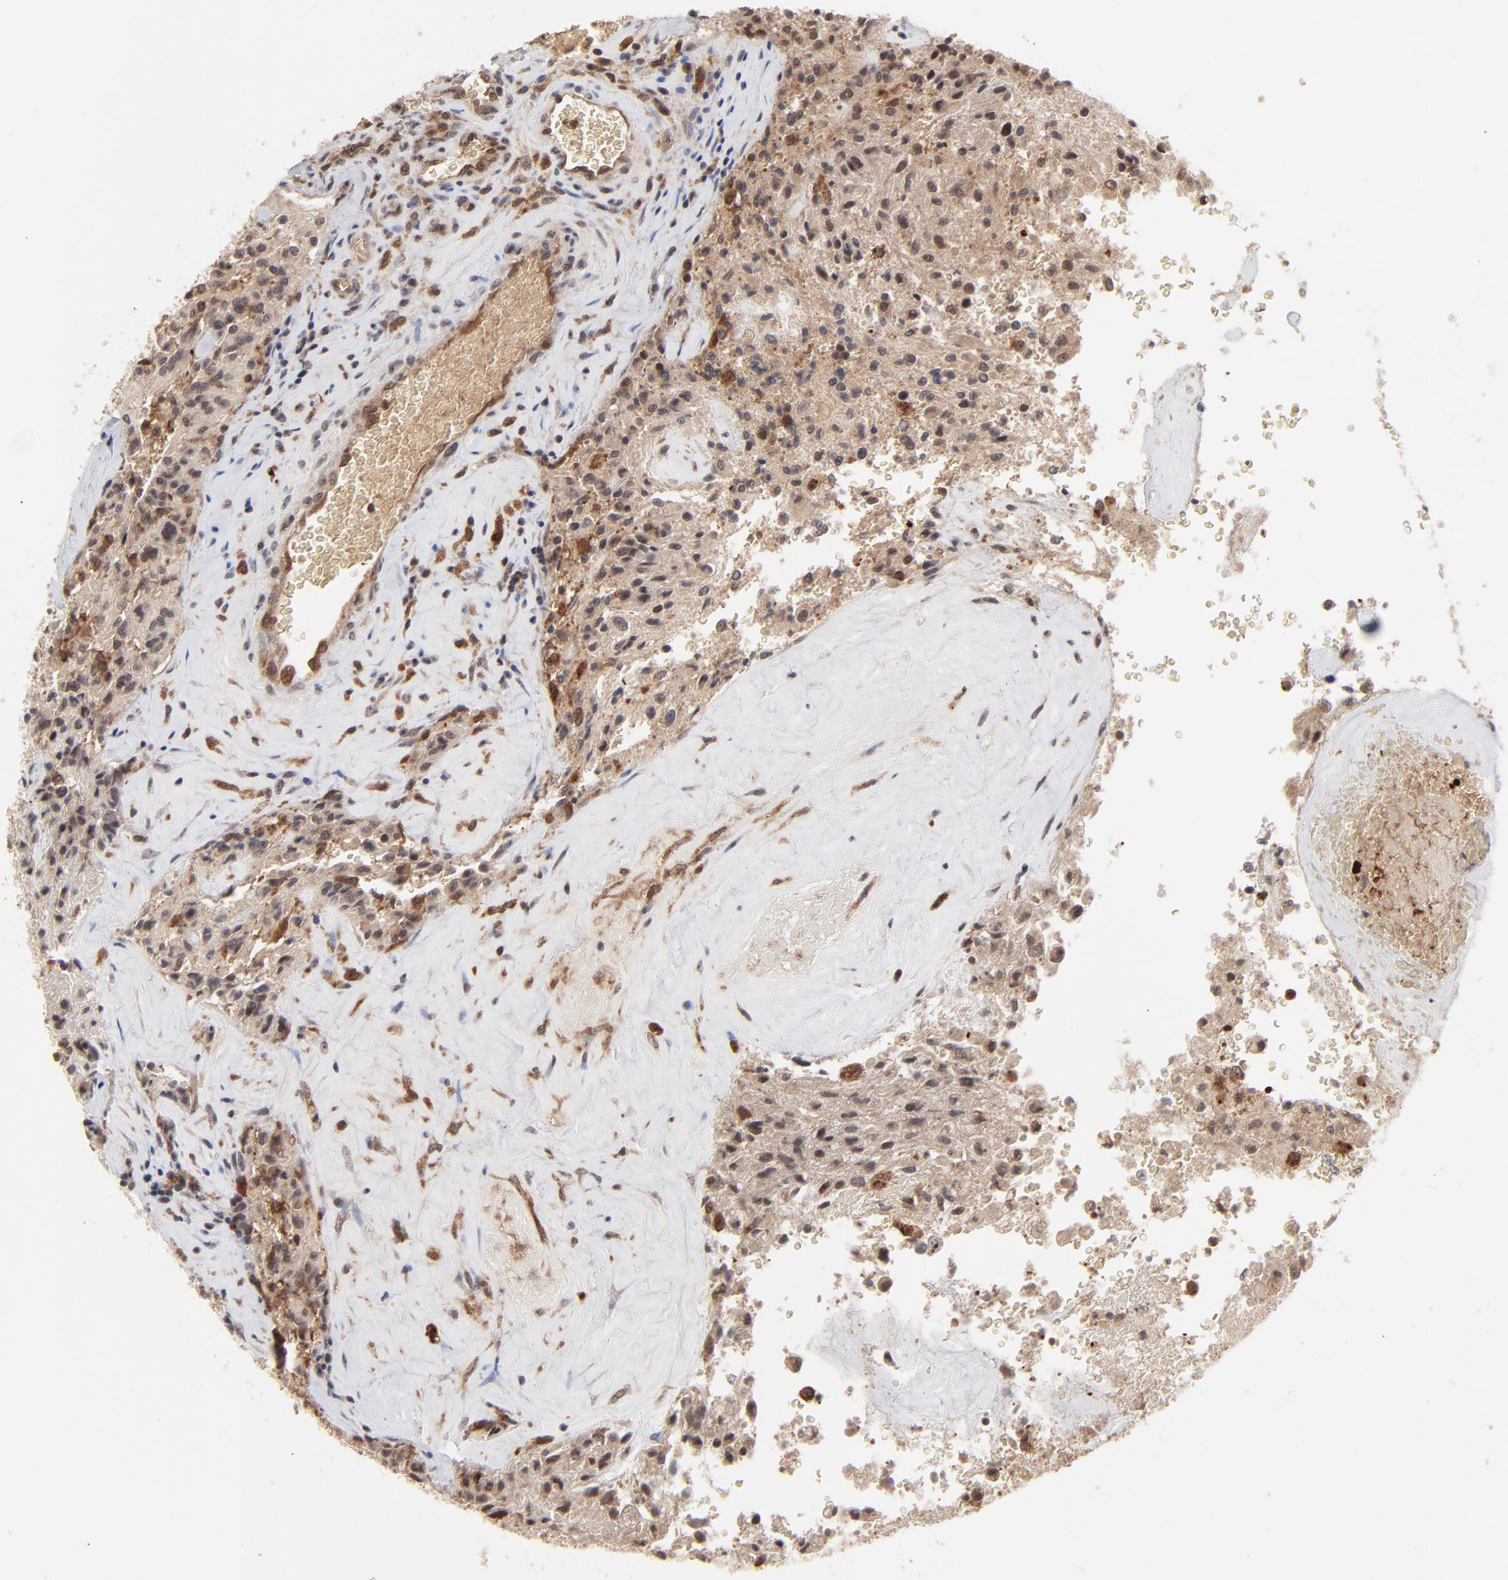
{"staining": {"intensity": "moderate", "quantity": ">75%", "location": "cytoplasmic/membranous,nuclear"}, "tissue": "glioma", "cell_type": "Tumor cells", "image_type": "cancer", "snomed": [{"axis": "morphology", "description": "Normal tissue, NOS"}, {"axis": "morphology", "description": "Glioma, malignant, High grade"}, {"axis": "topography", "description": "Cerebral cortex"}], "caption": "Immunohistochemical staining of malignant high-grade glioma displays medium levels of moderate cytoplasmic/membranous and nuclear staining in about >75% of tumor cells. (brown staining indicates protein expression, while blue staining denotes nuclei).", "gene": "CASP10", "patient": {"sex": "male", "age": 56}}